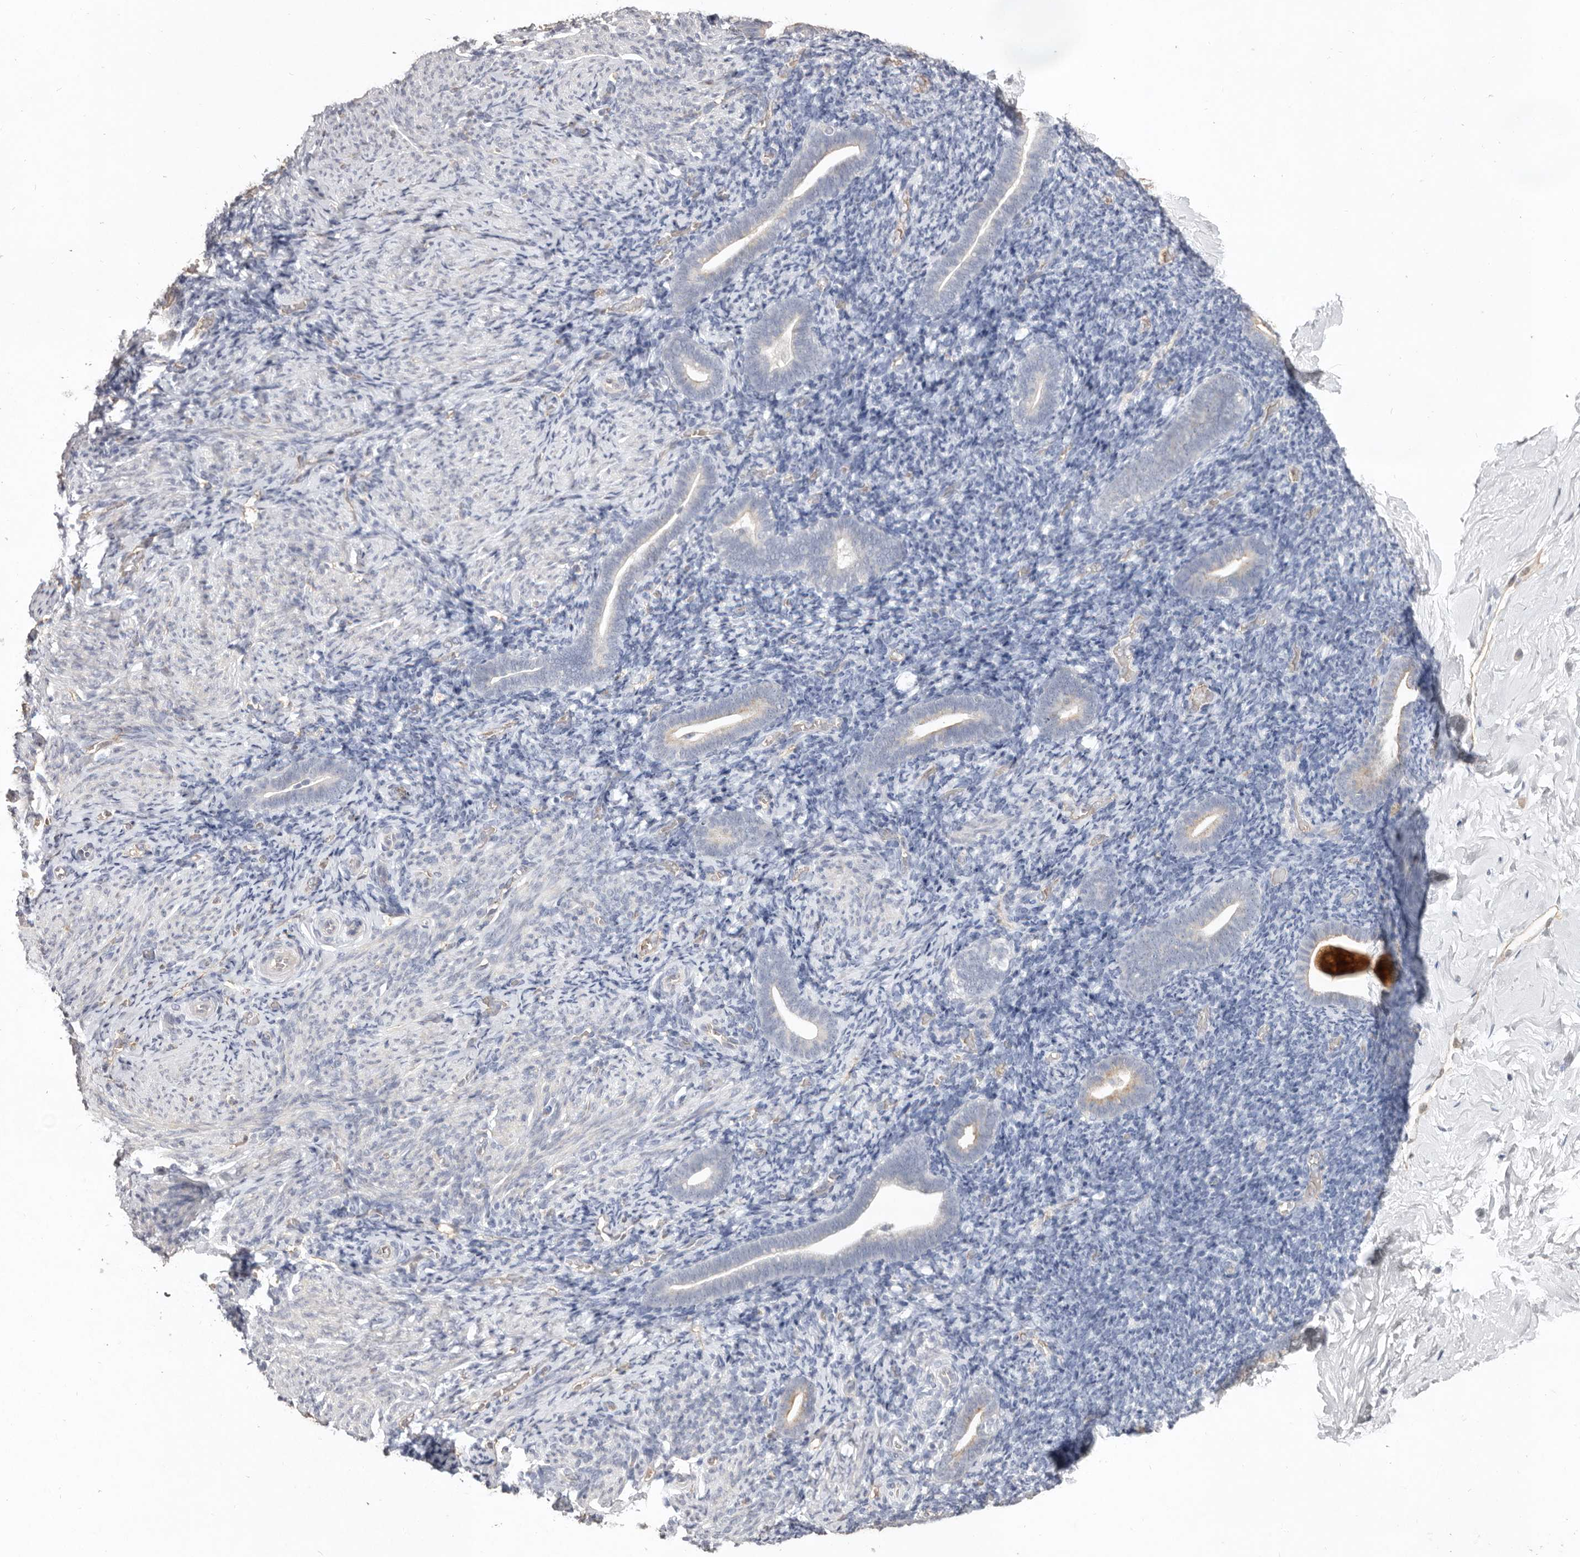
{"staining": {"intensity": "negative", "quantity": "none", "location": "none"}, "tissue": "endometrium", "cell_type": "Cells in endometrial stroma", "image_type": "normal", "snomed": [{"axis": "morphology", "description": "Normal tissue, NOS"}, {"axis": "topography", "description": "Endometrium"}], "caption": "IHC histopathology image of benign endometrium: human endometrium stained with DAB exhibits no significant protein positivity in cells in endometrial stroma. The staining is performed using DAB brown chromogen with nuclei counter-stained in using hematoxylin.", "gene": "ZYG11B", "patient": {"sex": "female", "age": 51}}